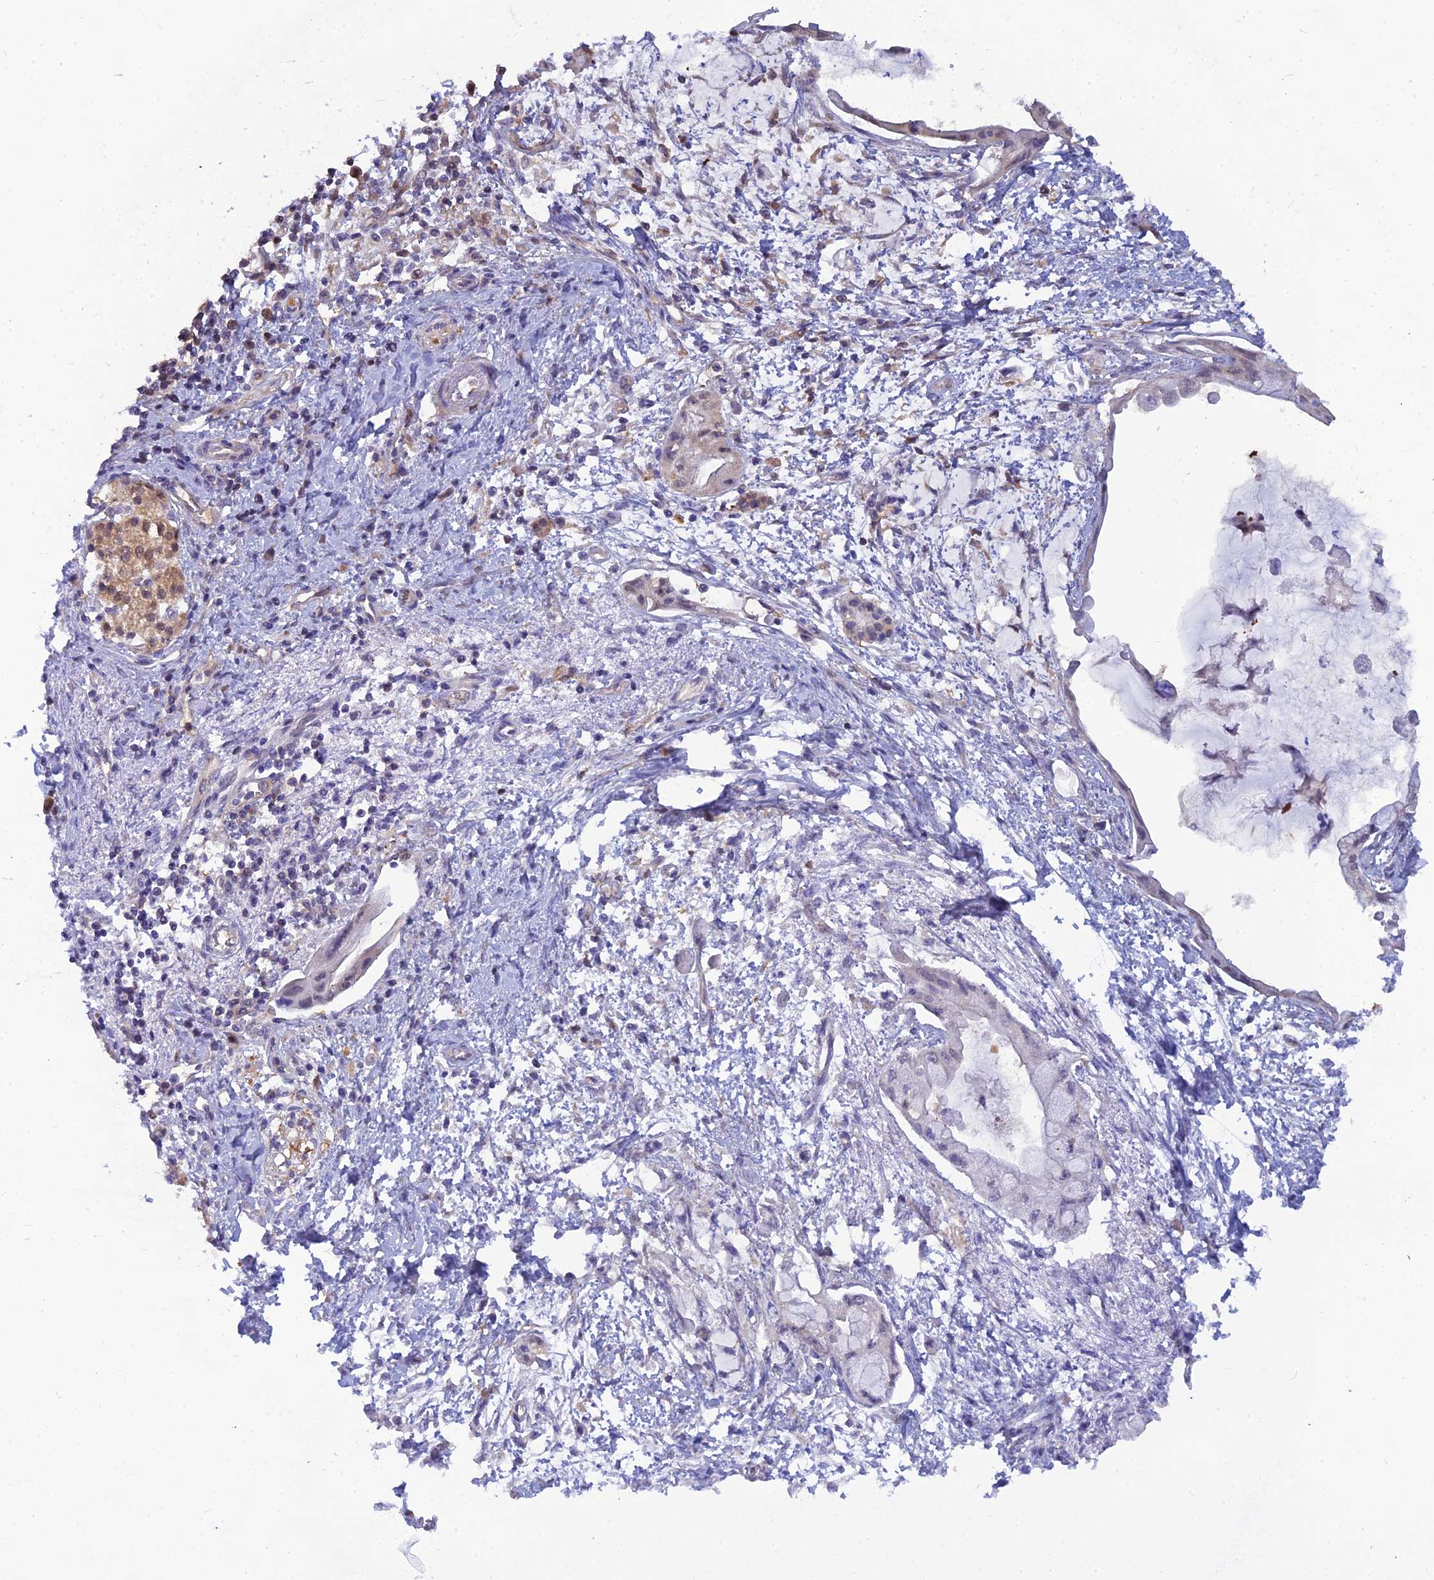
{"staining": {"intensity": "negative", "quantity": "none", "location": "none"}, "tissue": "pancreatic cancer", "cell_type": "Tumor cells", "image_type": "cancer", "snomed": [{"axis": "morphology", "description": "Adenocarcinoma, NOS"}, {"axis": "topography", "description": "Pancreas"}], "caption": "Adenocarcinoma (pancreatic) was stained to show a protein in brown. There is no significant positivity in tumor cells. Brightfield microscopy of IHC stained with DAB (3,3'-diaminobenzidine) (brown) and hematoxylin (blue), captured at high magnification.", "gene": "HINT1", "patient": {"sex": "male", "age": 48}}